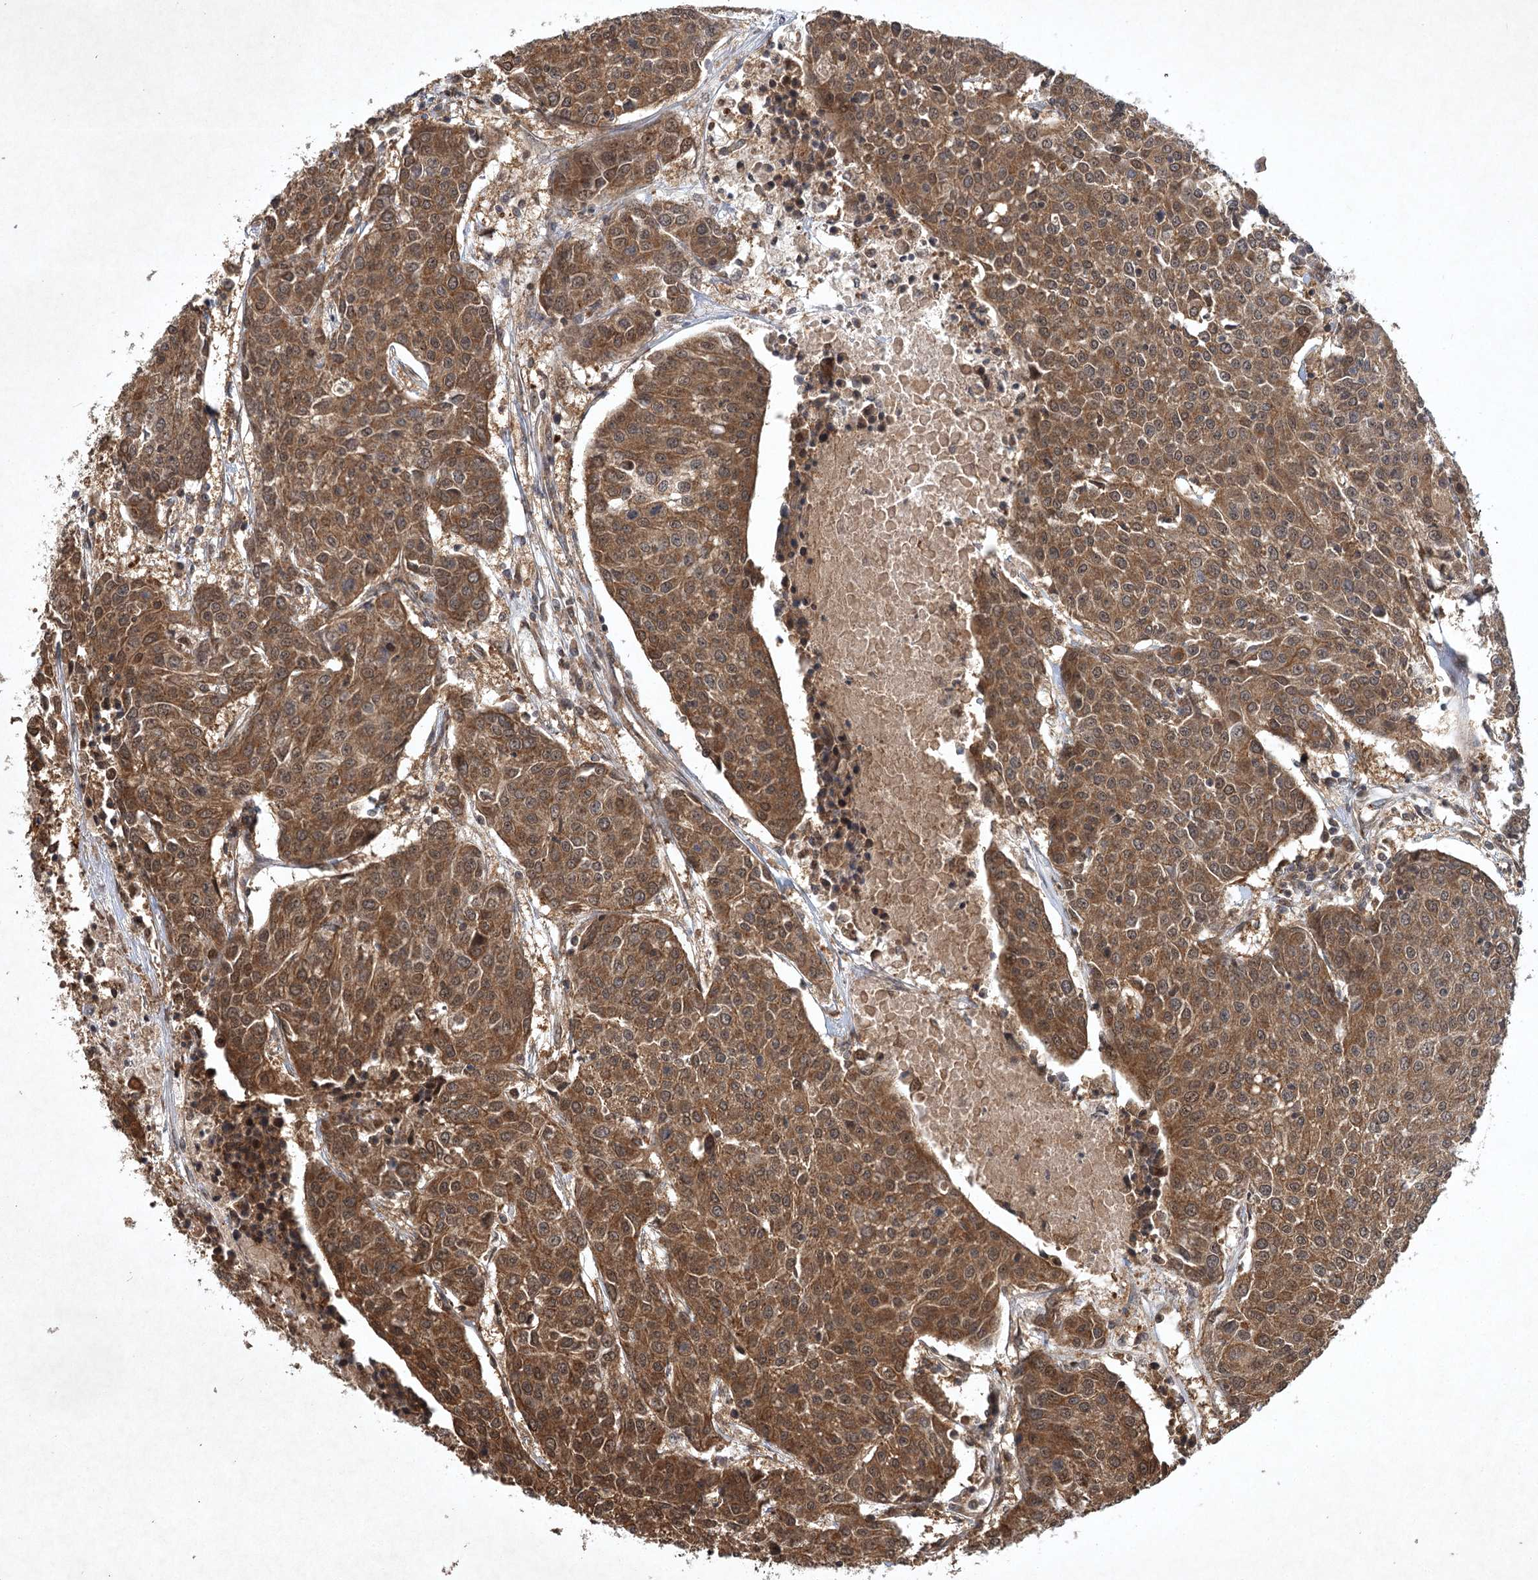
{"staining": {"intensity": "moderate", "quantity": ">75%", "location": "cytoplasmic/membranous"}, "tissue": "urothelial cancer", "cell_type": "Tumor cells", "image_type": "cancer", "snomed": [{"axis": "morphology", "description": "Urothelial carcinoma, High grade"}, {"axis": "topography", "description": "Urinary bladder"}], "caption": "A brown stain shows moderate cytoplasmic/membranous staining of a protein in human urothelial cancer tumor cells.", "gene": "INSIG2", "patient": {"sex": "female", "age": 85}}